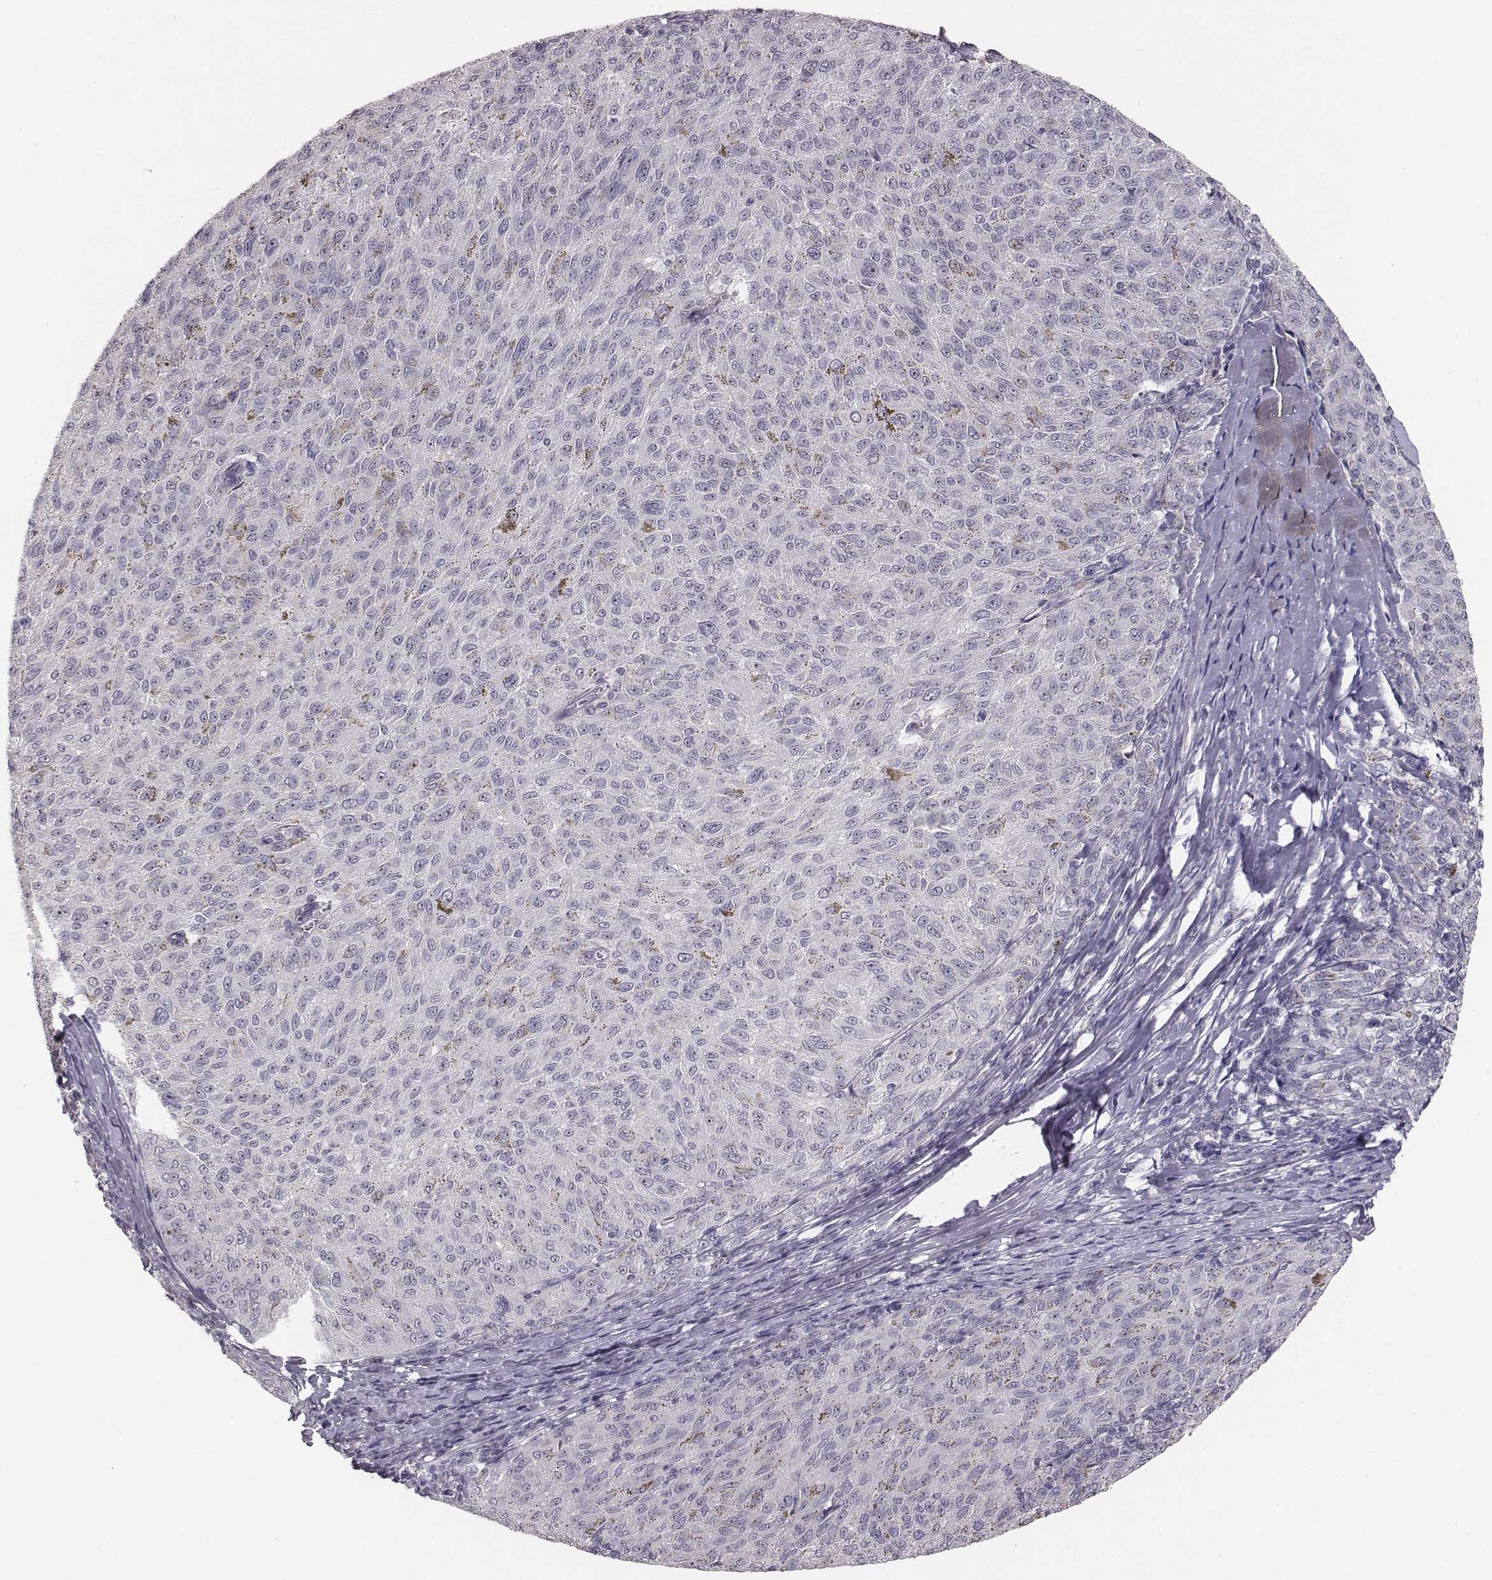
{"staining": {"intensity": "negative", "quantity": "none", "location": "none"}, "tissue": "melanoma", "cell_type": "Tumor cells", "image_type": "cancer", "snomed": [{"axis": "morphology", "description": "Malignant melanoma, NOS"}, {"axis": "topography", "description": "Skin"}], "caption": "Immunohistochemistry (IHC) of human malignant melanoma exhibits no positivity in tumor cells.", "gene": "NIFK", "patient": {"sex": "female", "age": 72}}